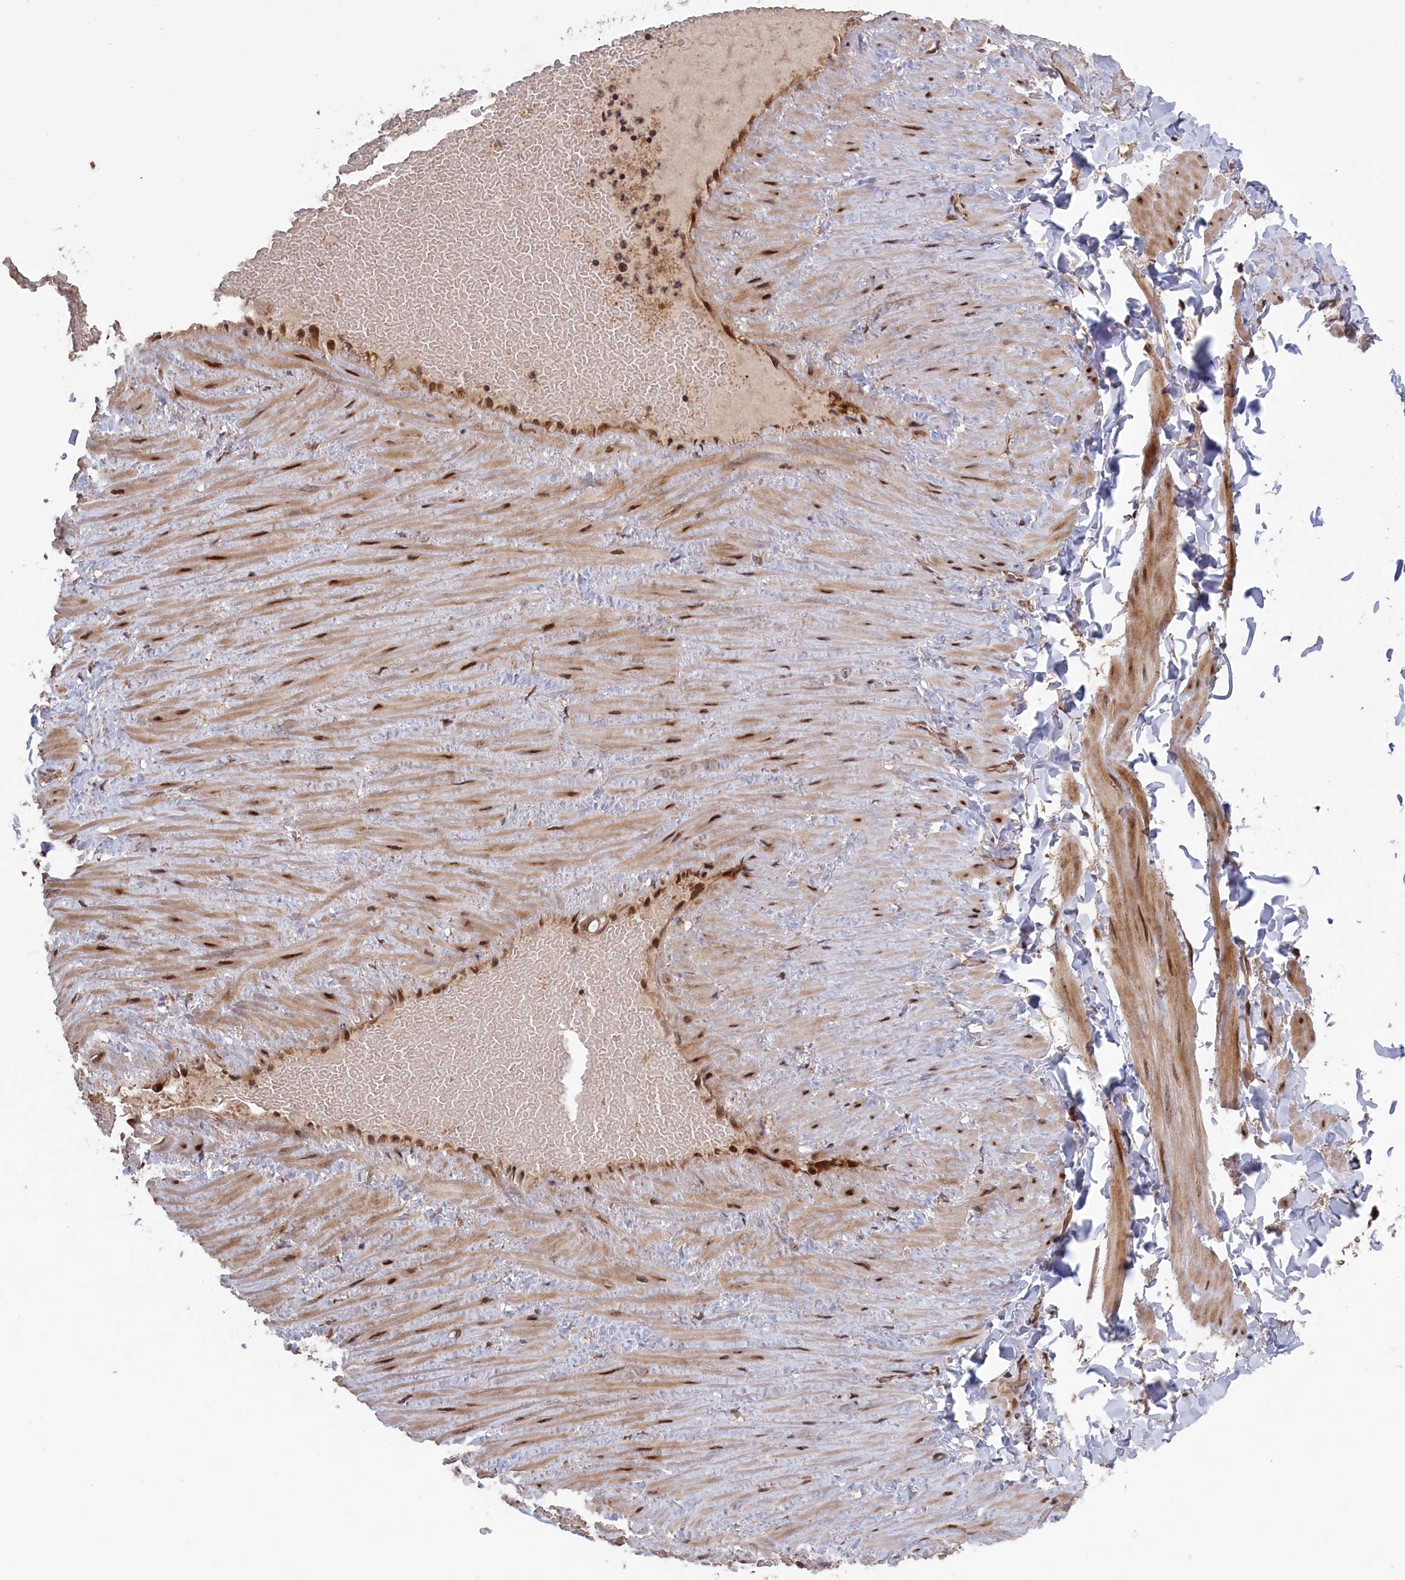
{"staining": {"intensity": "moderate", "quantity": "25%-75%", "location": "cytoplasmic/membranous,nuclear"}, "tissue": "adipose tissue", "cell_type": "Adipocytes", "image_type": "normal", "snomed": [{"axis": "morphology", "description": "Normal tissue, NOS"}, {"axis": "topography", "description": "Adipose tissue"}, {"axis": "topography", "description": "Vascular tissue"}, {"axis": "topography", "description": "Peripheral nerve tissue"}], "caption": "The photomicrograph shows immunohistochemical staining of normal adipose tissue. There is moderate cytoplasmic/membranous,nuclear positivity is appreciated in about 25%-75% of adipocytes. (DAB (3,3'-diaminobenzidine) IHC with brightfield microscopy, high magnification).", "gene": "LSG1", "patient": {"sex": "male", "age": 25}}